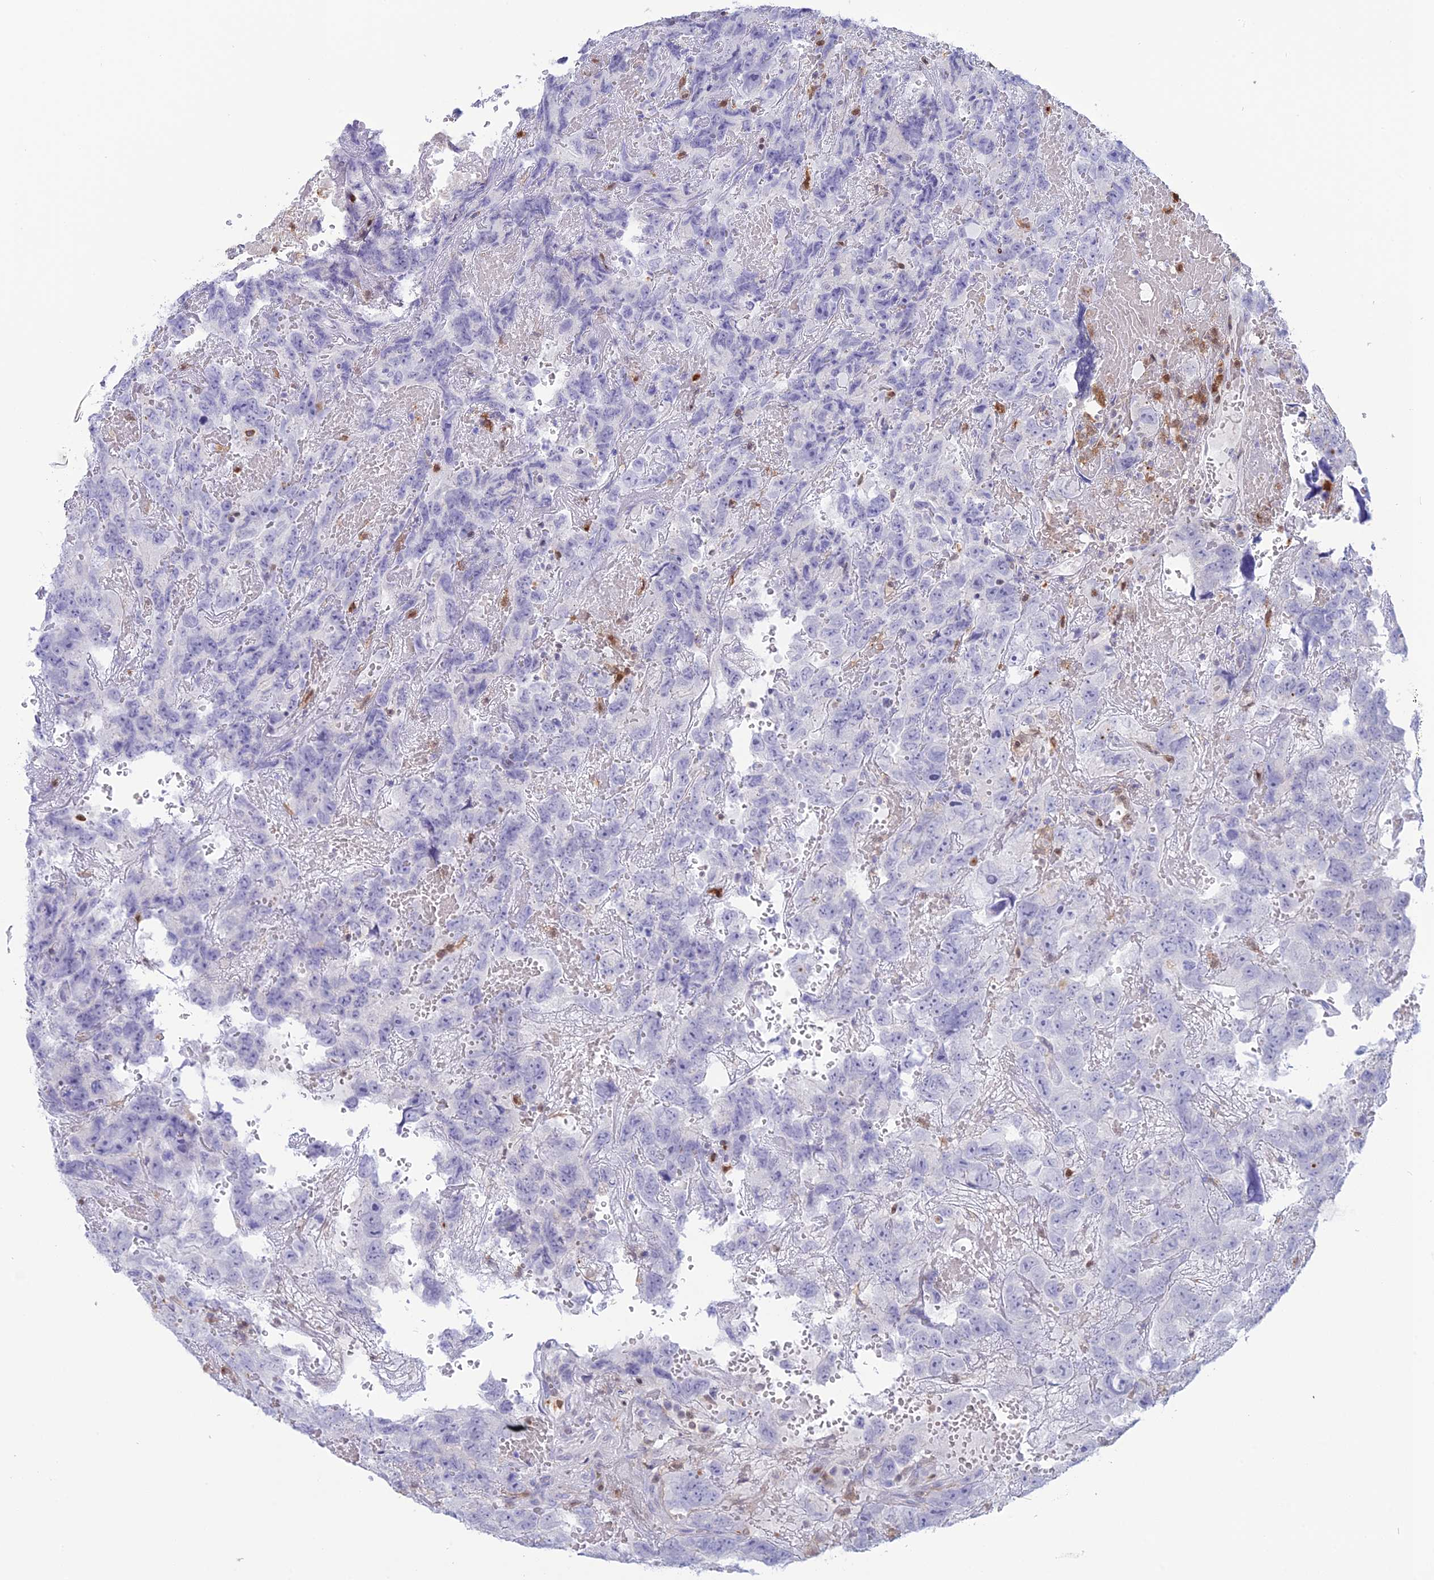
{"staining": {"intensity": "negative", "quantity": "none", "location": "none"}, "tissue": "testis cancer", "cell_type": "Tumor cells", "image_type": "cancer", "snomed": [{"axis": "morphology", "description": "Carcinoma, Embryonal, NOS"}, {"axis": "topography", "description": "Testis"}], "caption": "This is an immunohistochemistry (IHC) histopathology image of human testis cancer (embryonal carcinoma). There is no positivity in tumor cells.", "gene": "PGBD4", "patient": {"sex": "male", "age": 45}}